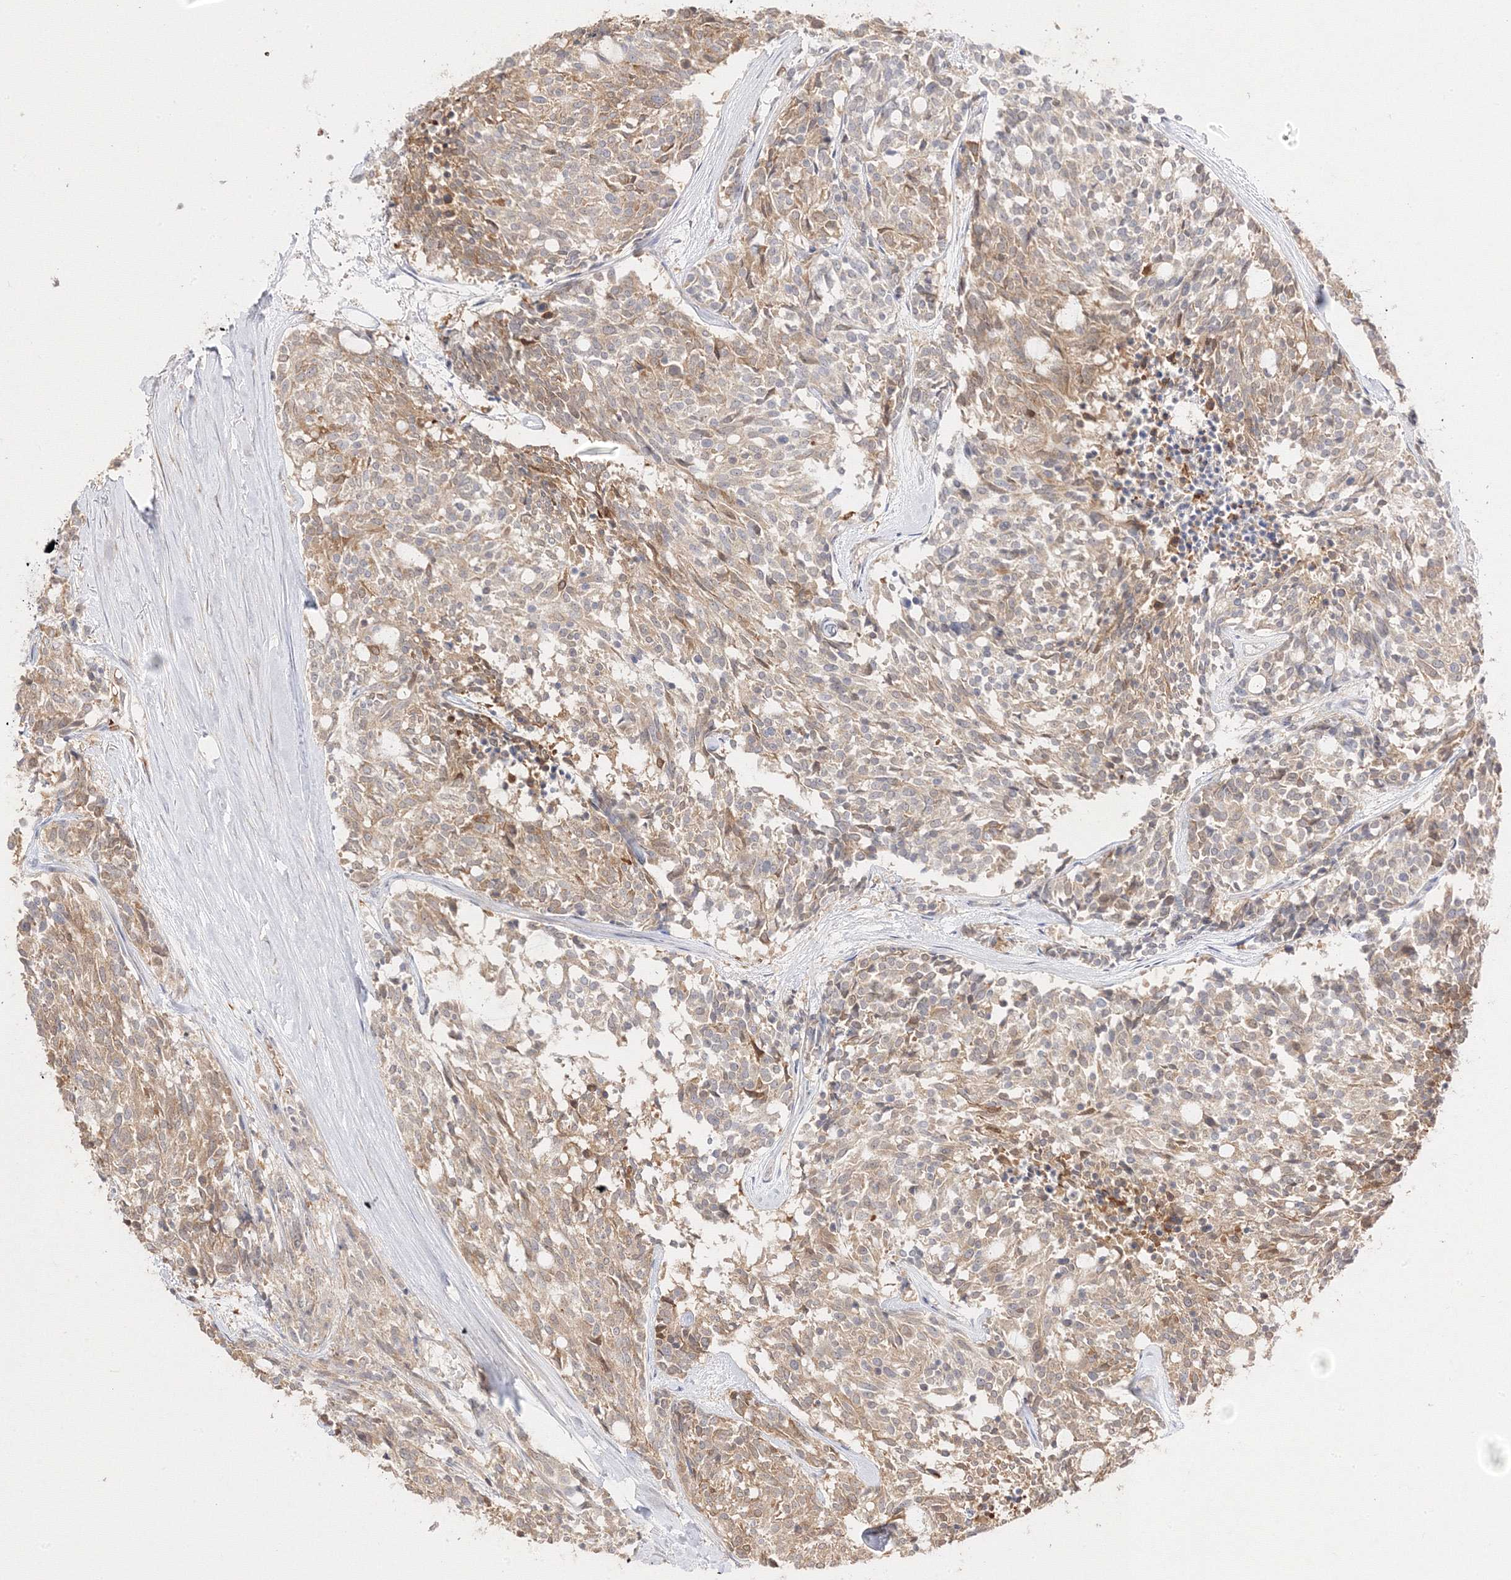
{"staining": {"intensity": "moderate", "quantity": ">75%", "location": "cytoplasmic/membranous"}, "tissue": "carcinoid", "cell_type": "Tumor cells", "image_type": "cancer", "snomed": [{"axis": "morphology", "description": "Carcinoid, malignant, NOS"}, {"axis": "topography", "description": "Pancreas"}], "caption": "Immunohistochemical staining of carcinoid (malignant) exhibits medium levels of moderate cytoplasmic/membranous expression in approximately >75% of tumor cells.", "gene": "C2CD2", "patient": {"sex": "female", "age": 54}}